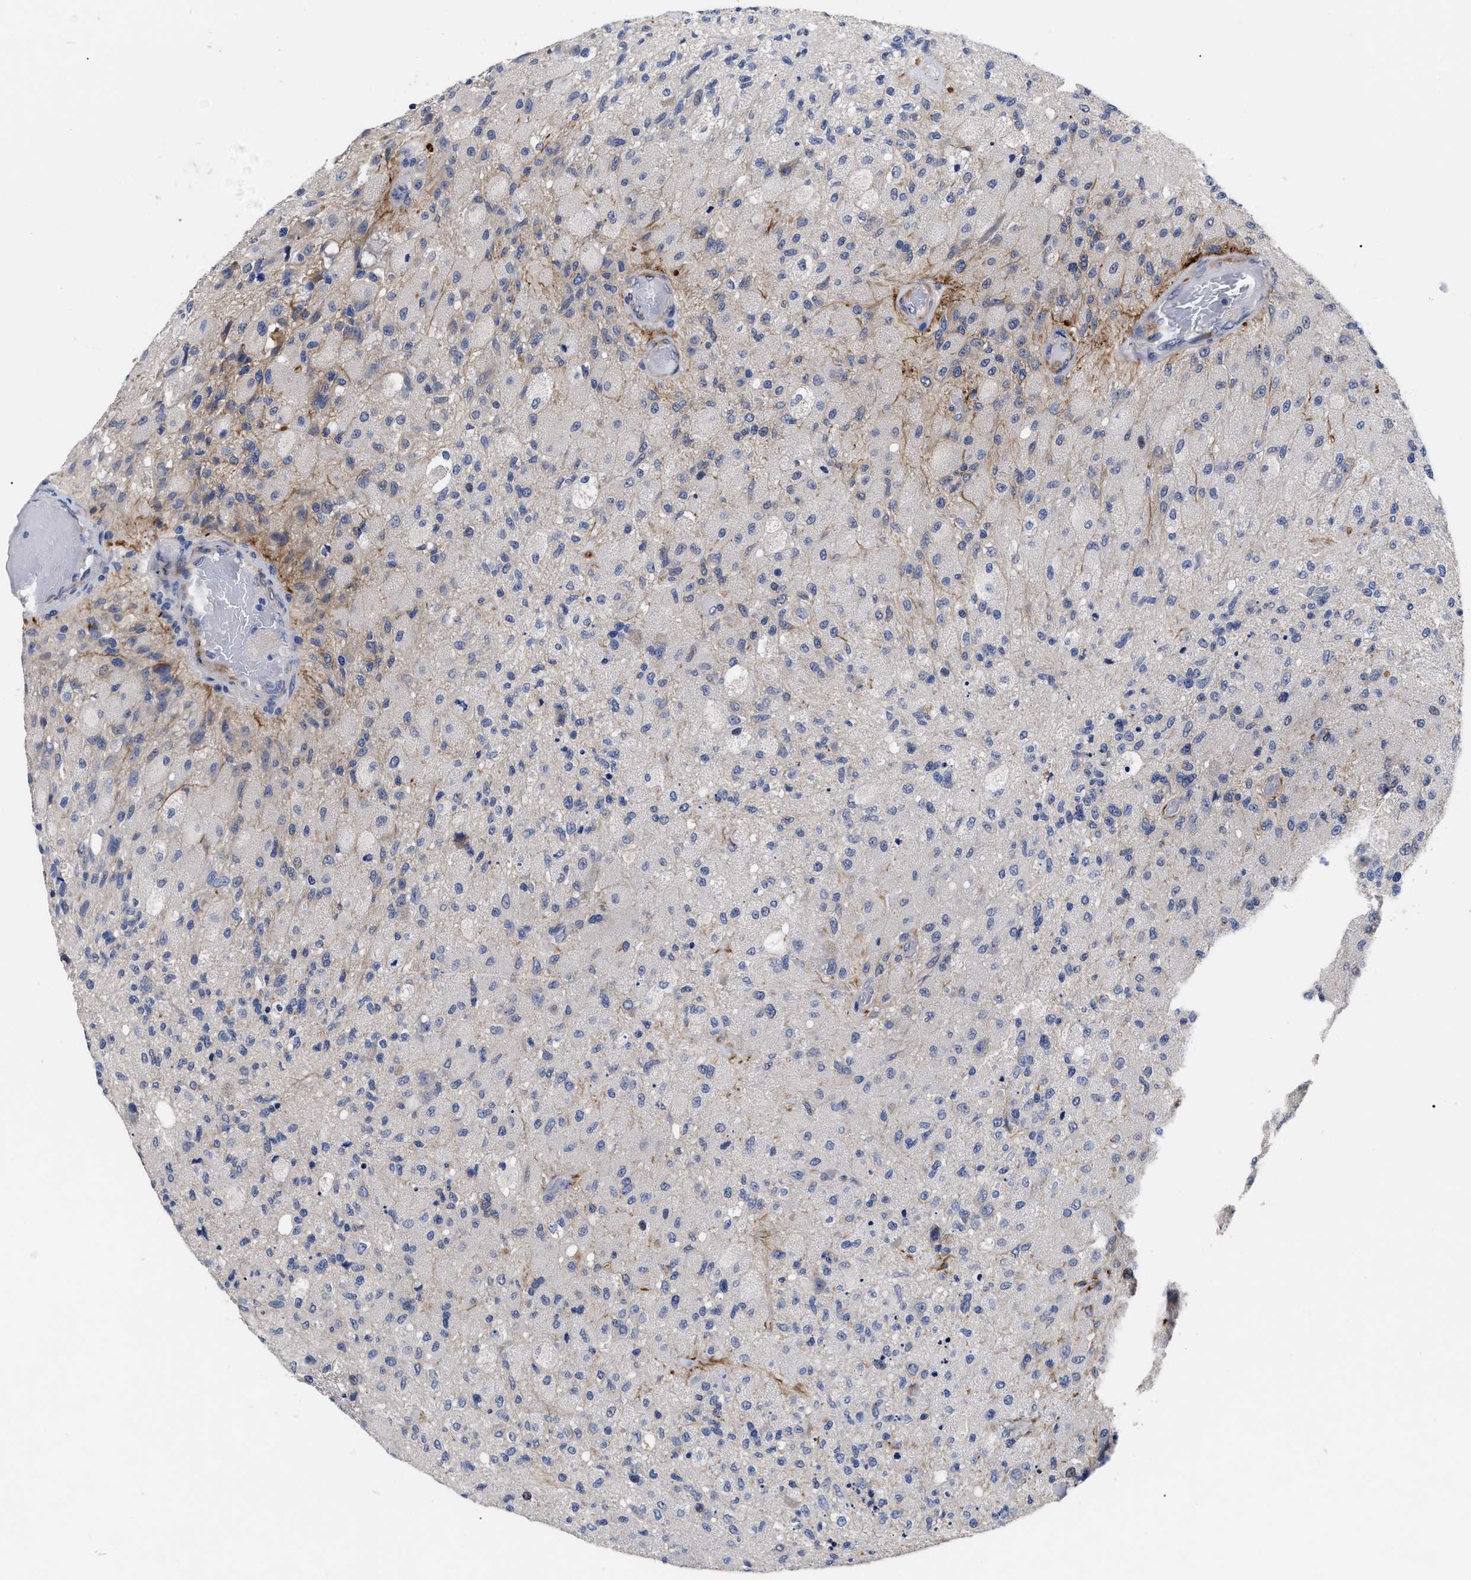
{"staining": {"intensity": "negative", "quantity": "none", "location": "none"}, "tissue": "glioma", "cell_type": "Tumor cells", "image_type": "cancer", "snomed": [{"axis": "morphology", "description": "Normal tissue, NOS"}, {"axis": "morphology", "description": "Glioma, malignant, High grade"}, {"axis": "topography", "description": "Cerebral cortex"}], "caption": "The photomicrograph exhibits no staining of tumor cells in glioma.", "gene": "CCN5", "patient": {"sex": "male", "age": 77}}